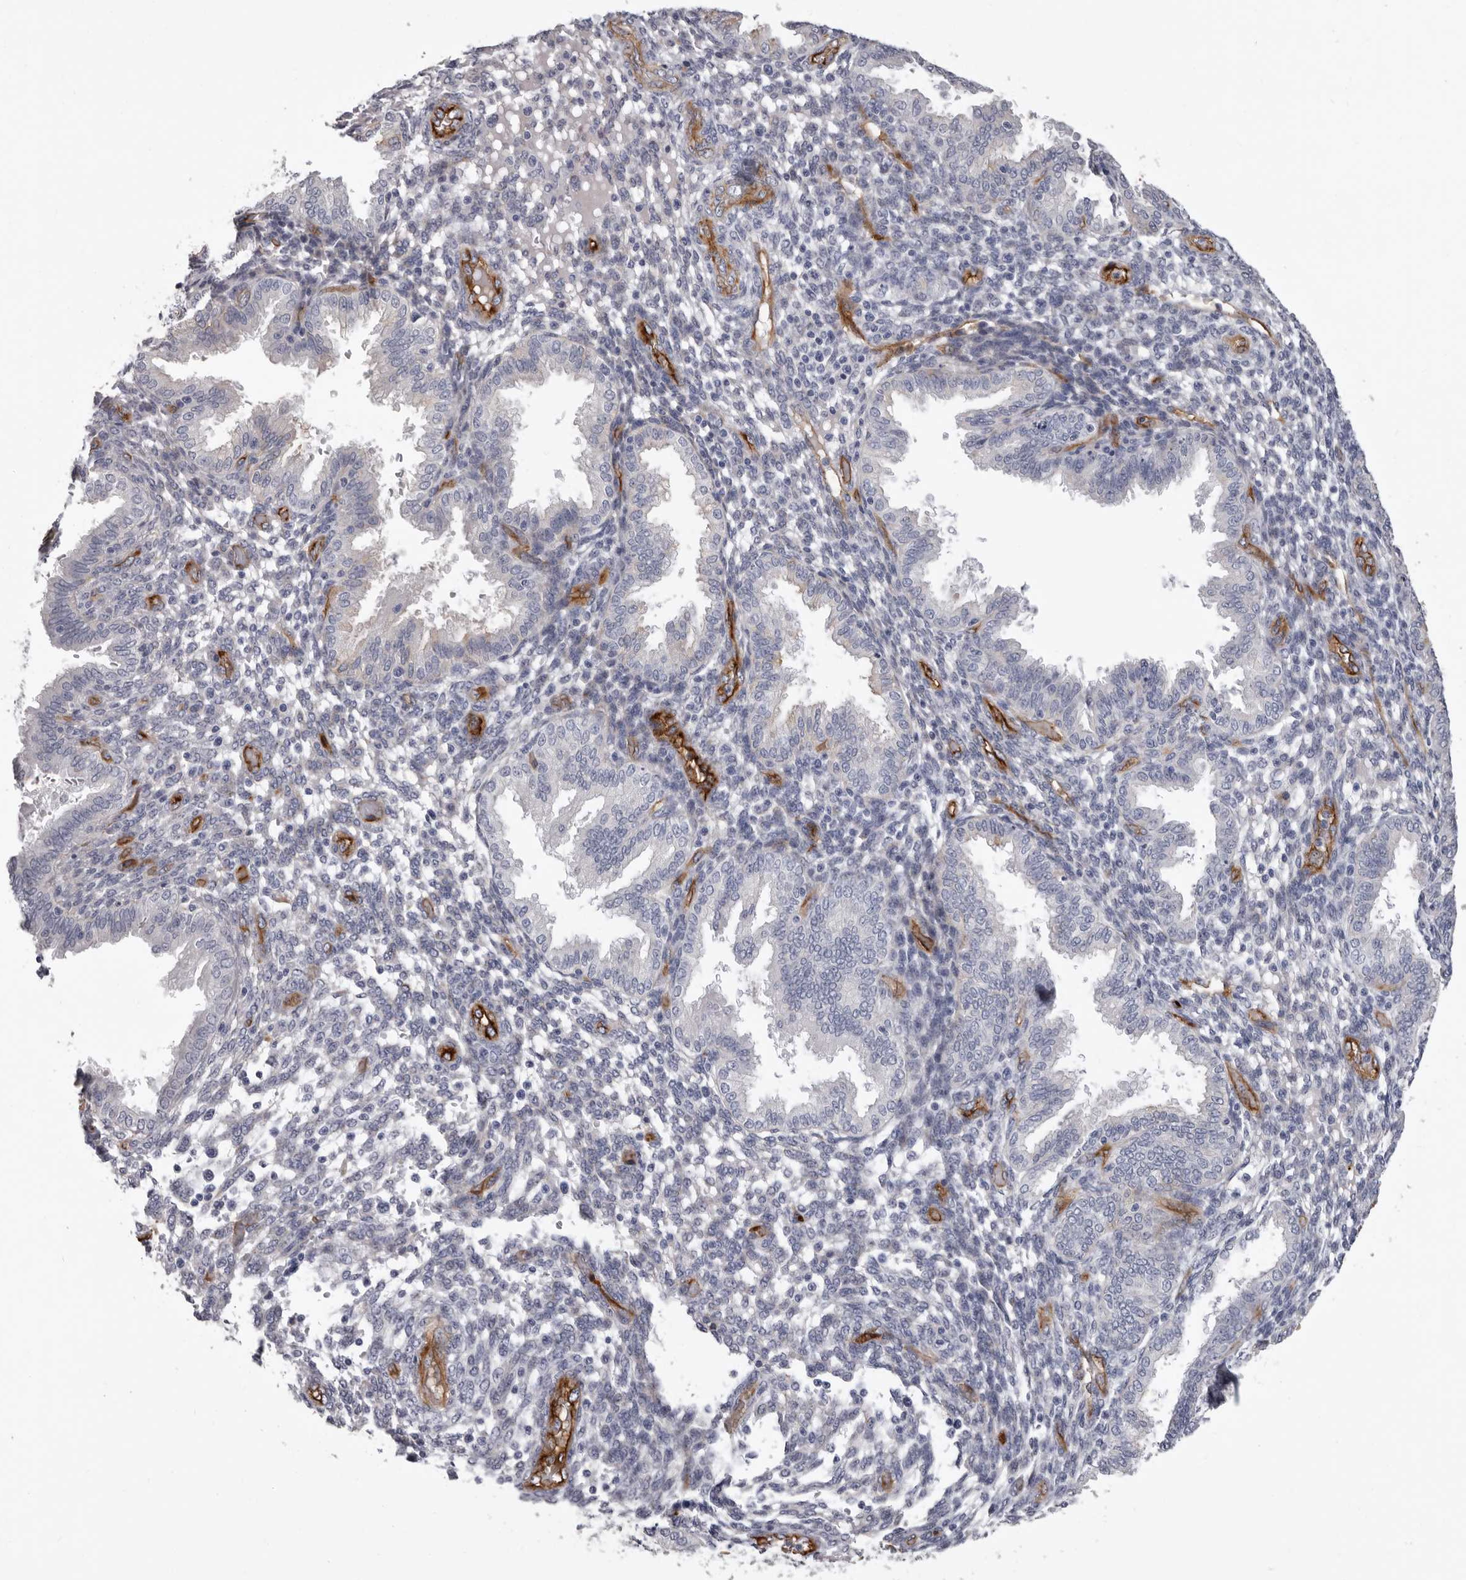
{"staining": {"intensity": "negative", "quantity": "none", "location": "none"}, "tissue": "endometrium", "cell_type": "Cells in endometrial stroma", "image_type": "normal", "snomed": [{"axis": "morphology", "description": "Normal tissue, NOS"}, {"axis": "topography", "description": "Endometrium"}], "caption": "DAB immunohistochemical staining of benign endometrium demonstrates no significant positivity in cells in endometrial stroma.", "gene": "ADGRL4", "patient": {"sex": "female", "age": 33}}